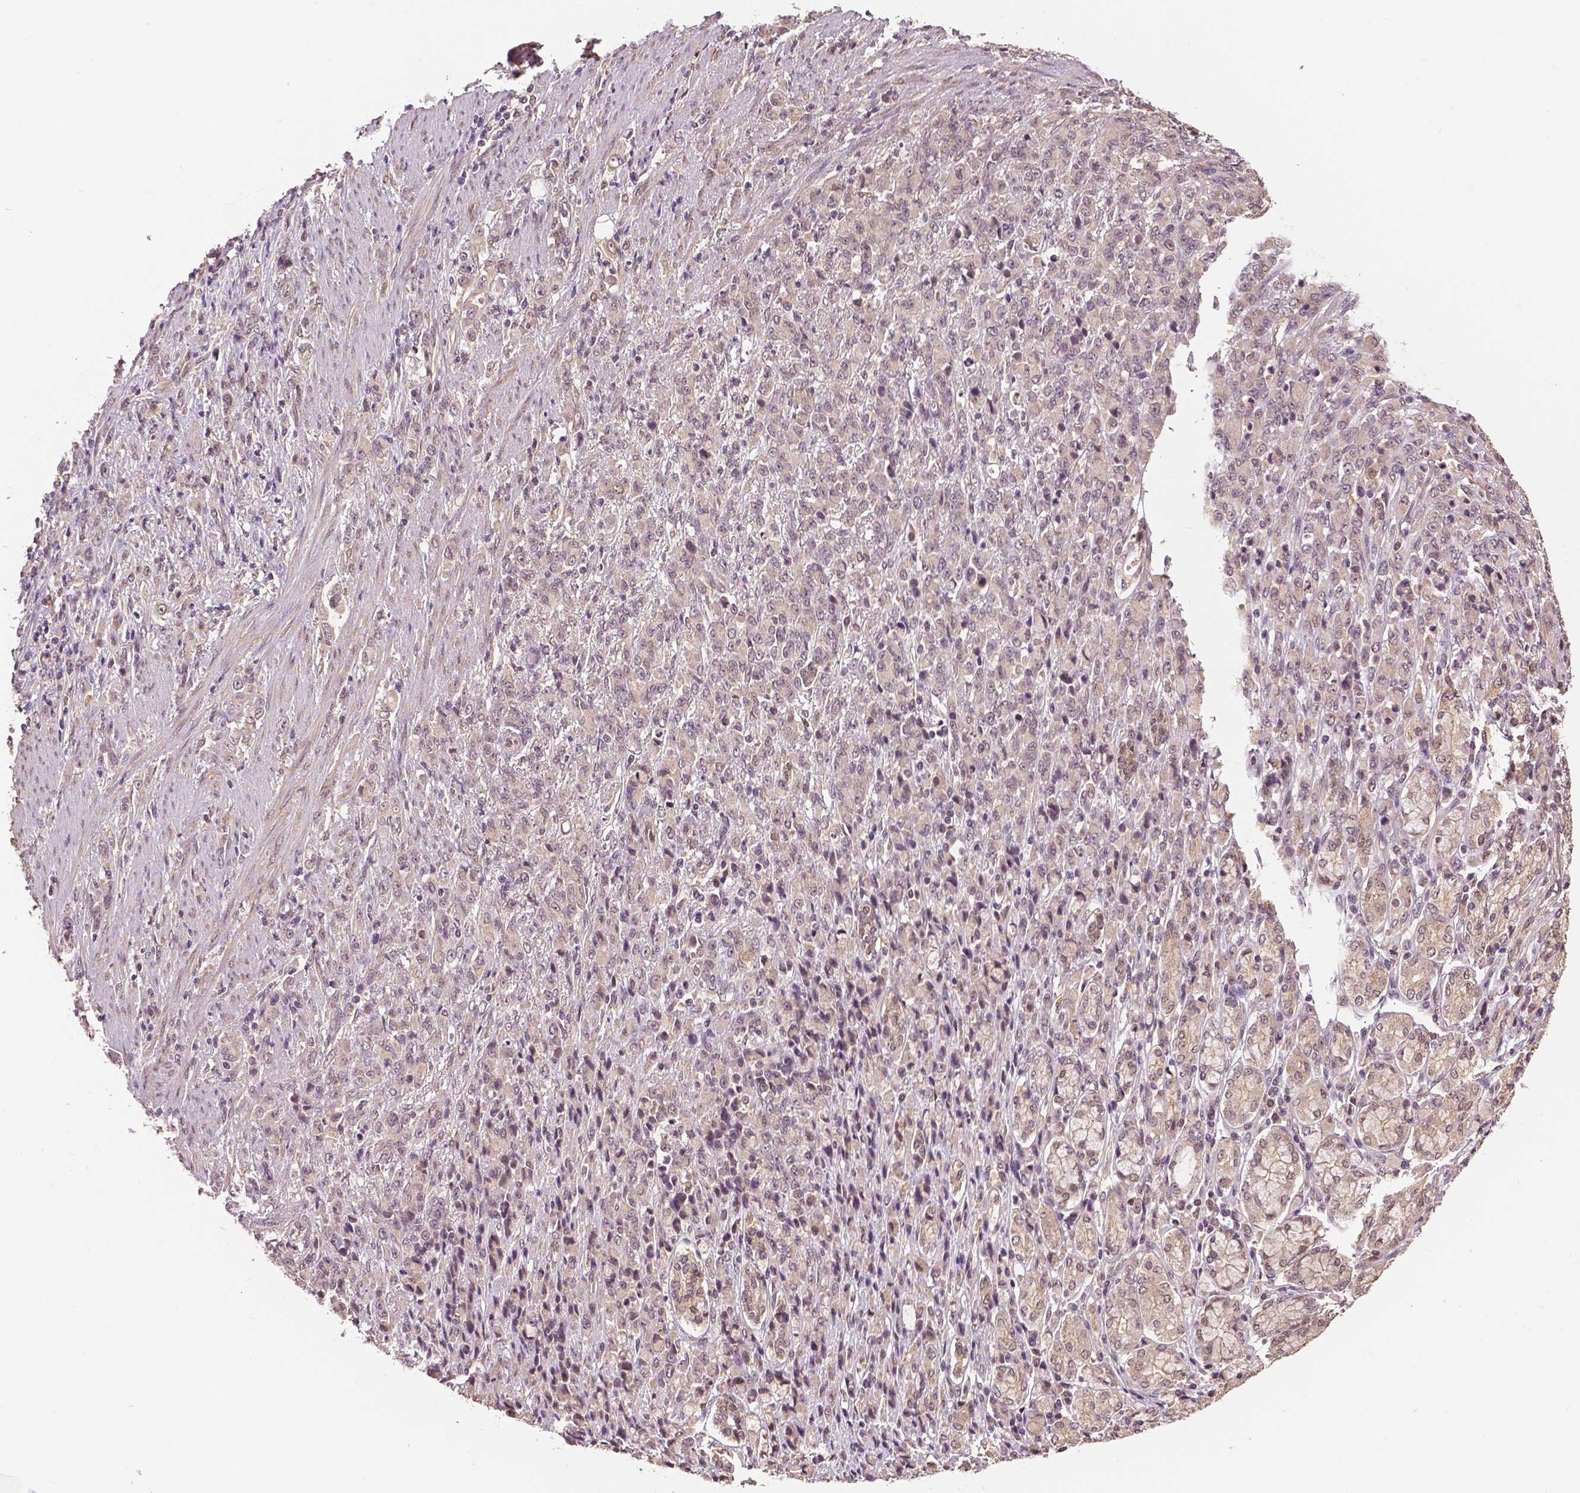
{"staining": {"intensity": "weak", "quantity": "<25%", "location": "cytoplasmic/membranous,nuclear"}, "tissue": "stomach cancer", "cell_type": "Tumor cells", "image_type": "cancer", "snomed": [{"axis": "morphology", "description": "Adenocarcinoma, NOS"}, {"axis": "topography", "description": "Stomach"}], "caption": "This micrograph is of stomach cancer stained with IHC to label a protein in brown with the nuclei are counter-stained blue. There is no expression in tumor cells.", "gene": "MAP1LC3B", "patient": {"sex": "female", "age": 79}}